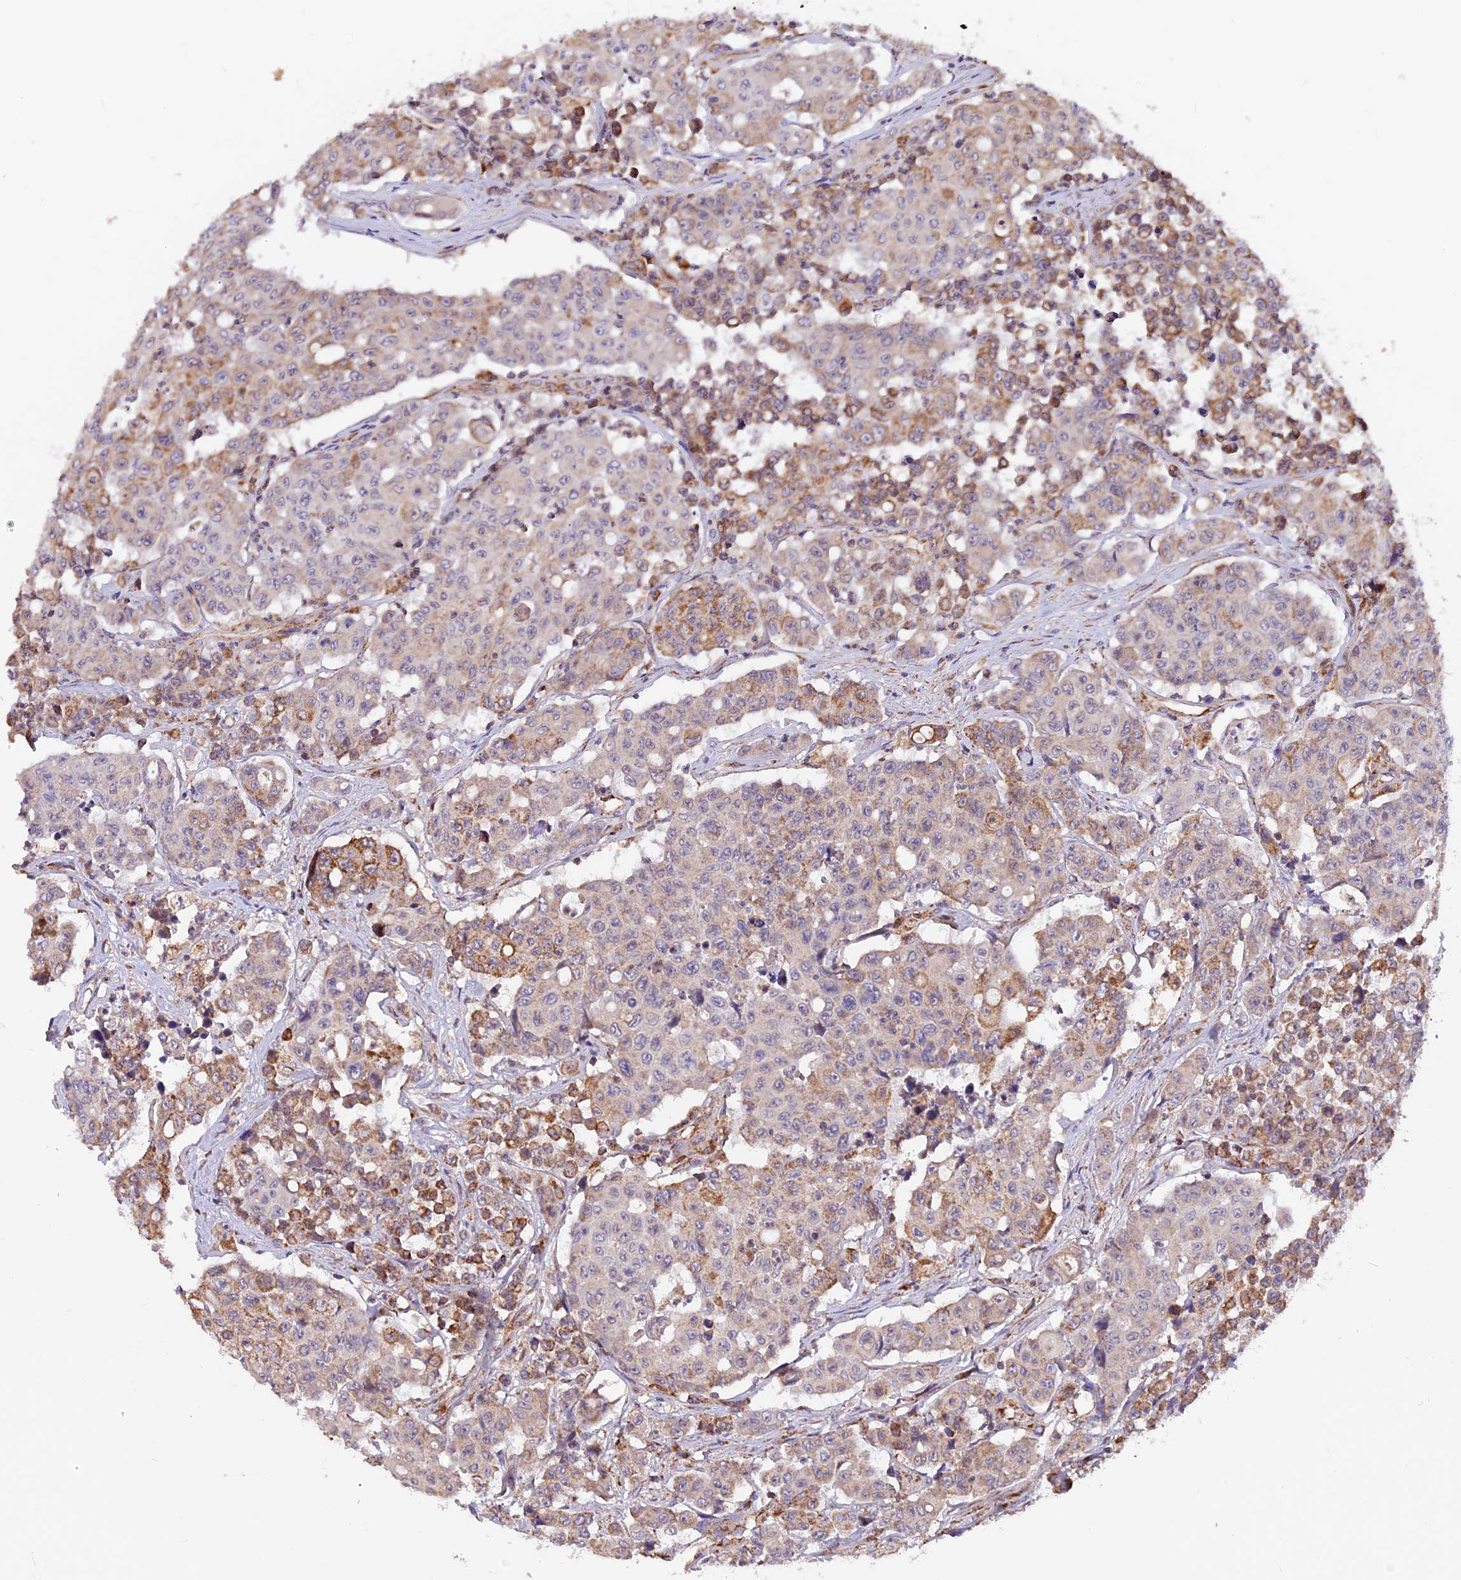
{"staining": {"intensity": "moderate", "quantity": "<25%", "location": "cytoplasmic/membranous"}, "tissue": "colorectal cancer", "cell_type": "Tumor cells", "image_type": "cancer", "snomed": [{"axis": "morphology", "description": "Adenocarcinoma, NOS"}, {"axis": "topography", "description": "Colon"}], "caption": "Immunohistochemical staining of colorectal adenocarcinoma reveals low levels of moderate cytoplasmic/membranous positivity in about <25% of tumor cells.", "gene": "NDUFA8", "patient": {"sex": "male", "age": 51}}